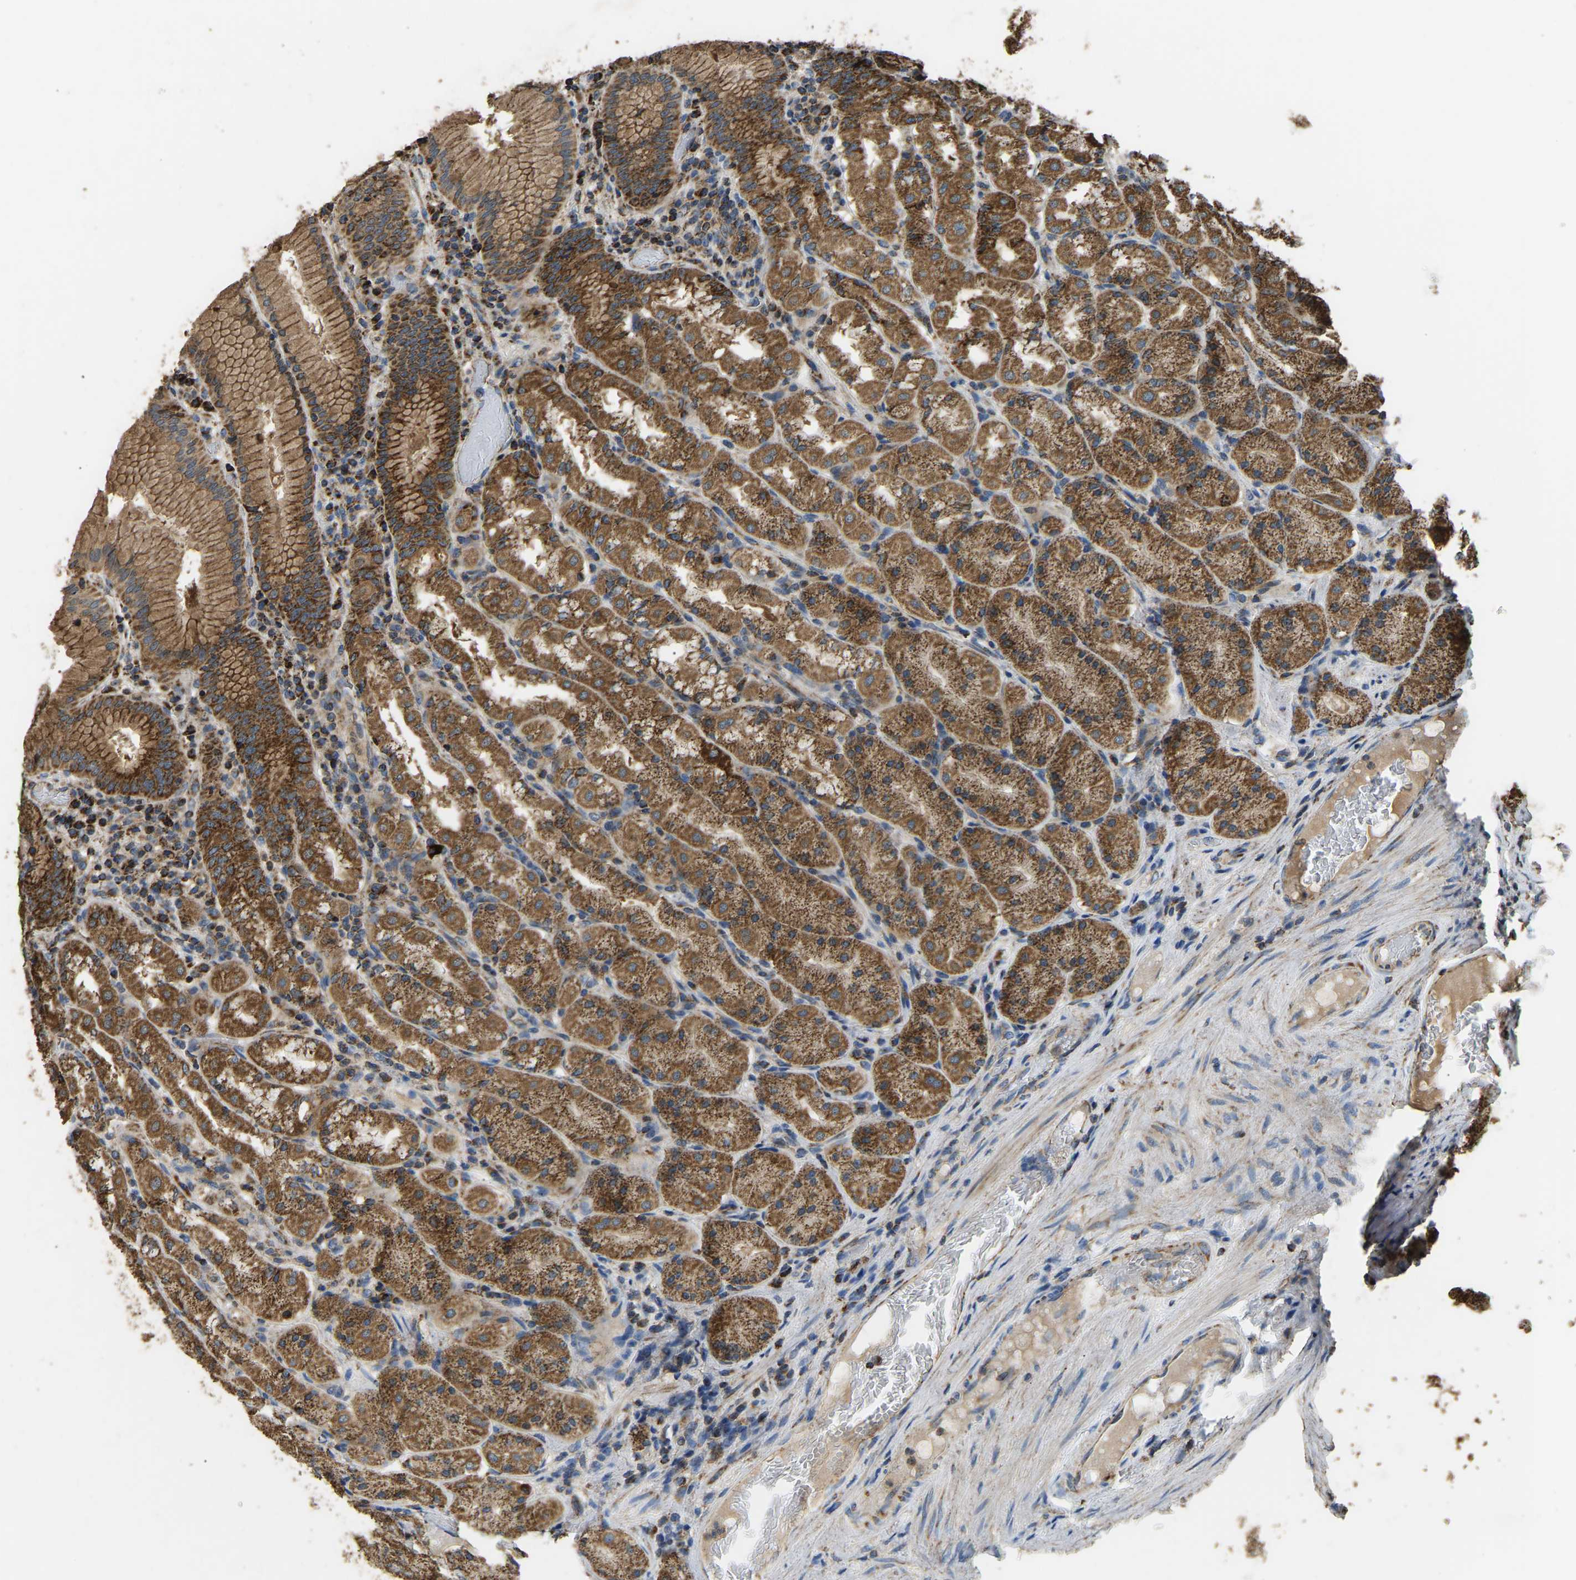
{"staining": {"intensity": "strong", "quantity": ">75%", "location": "cytoplasmic/membranous"}, "tissue": "stomach", "cell_type": "Glandular cells", "image_type": "normal", "snomed": [{"axis": "morphology", "description": "Normal tissue, NOS"}, {"axis": "topography", "description": "Stomach"}, {"axis": "topography", "description": "Stomach, lower"}], "caption": "This photomicrograph exhibits immunohistochemistry staining of normal human stomach, with high strong cytoplasmic/membranous staining in approximately >75% of glandular cells.", "gene": "TUFM", "patient": {"sex": "female", "age": 56}}